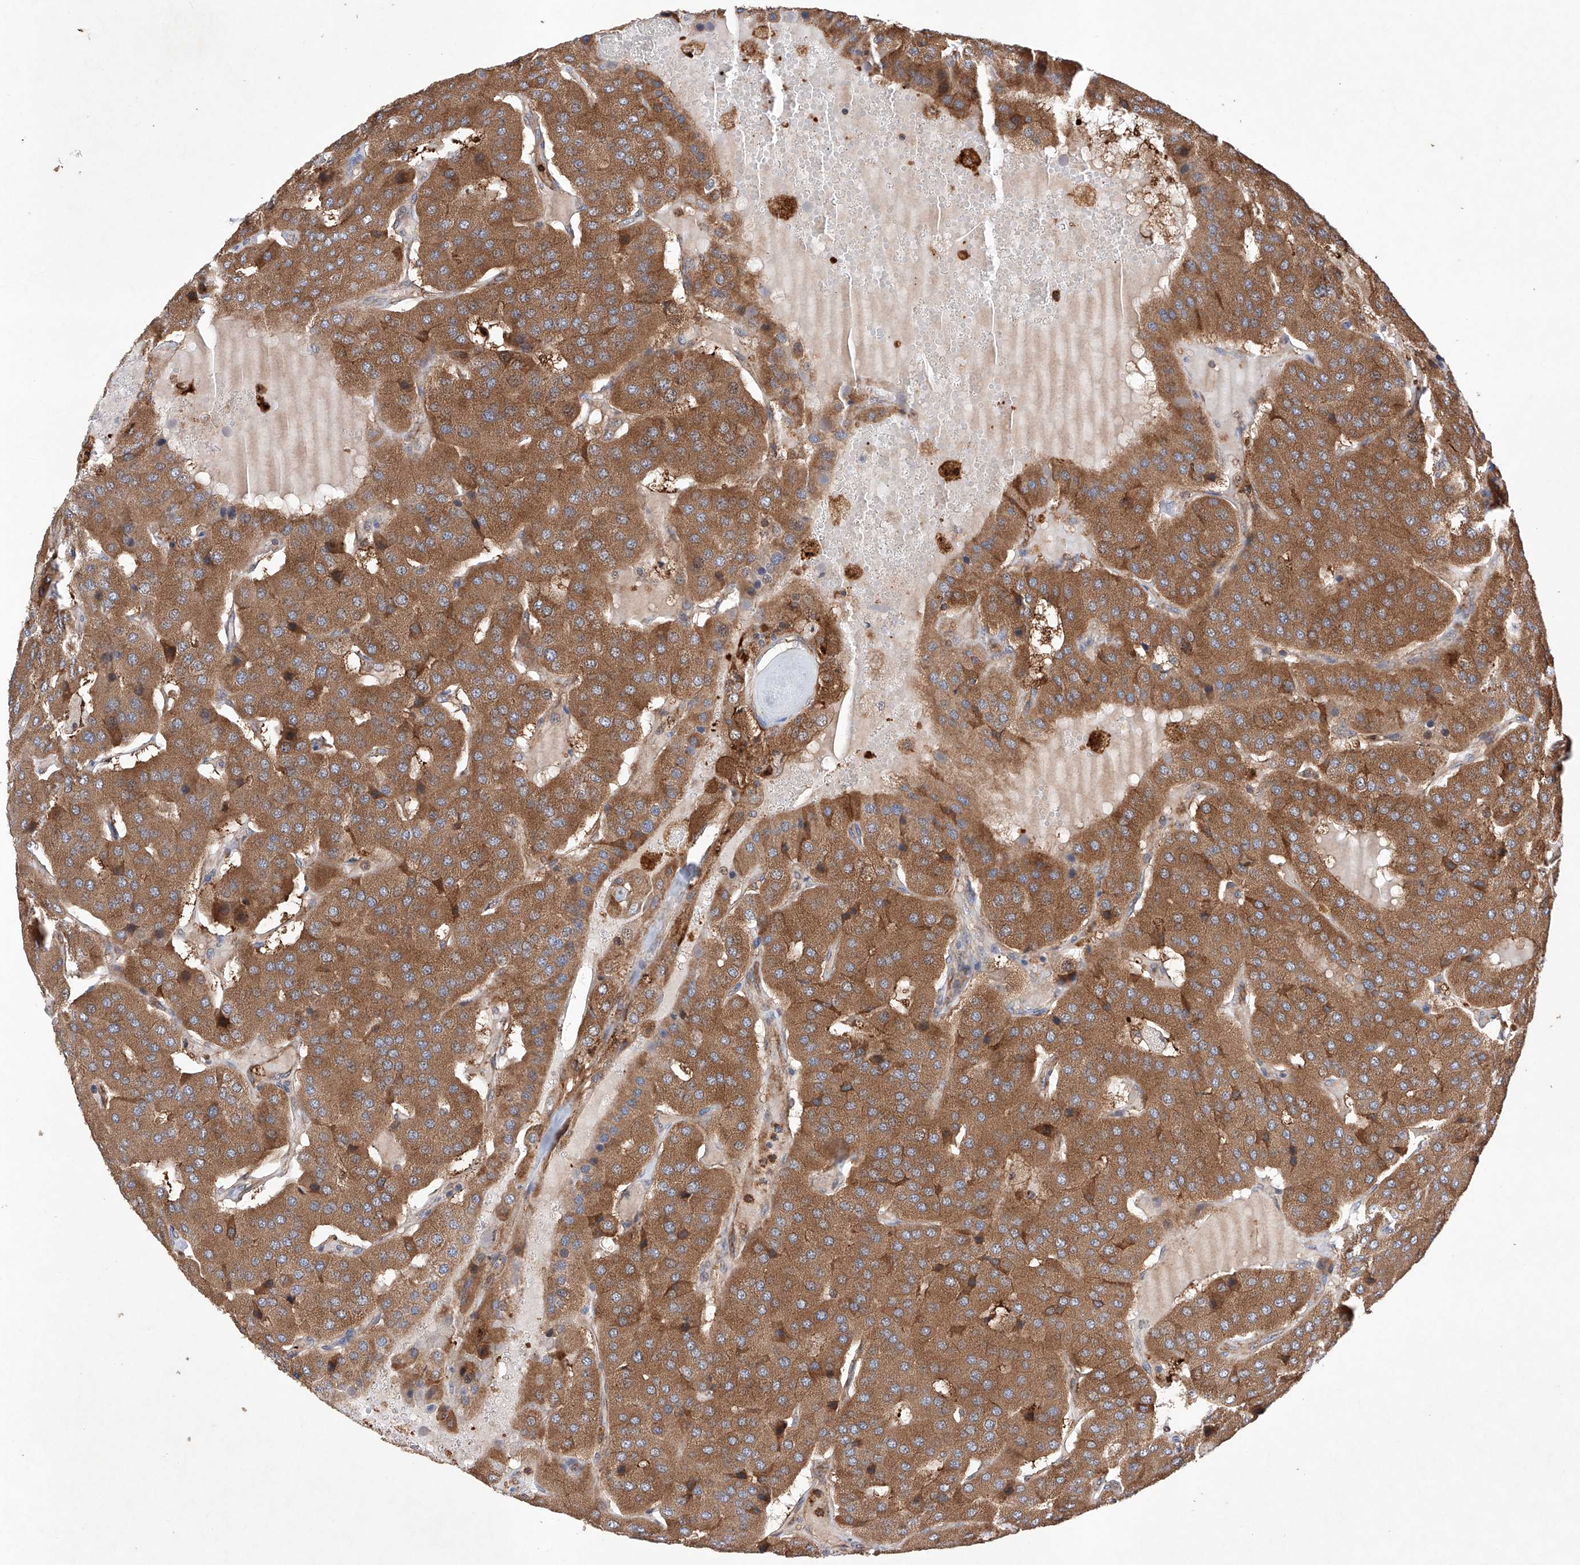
{"staining": {"intensity": "moderate", "quantity": ">75%", "location": "cytoplasmic/membranous"}, "tissue": "parathyroid gland", "cell_type": "Glandular cells", "image_type": "normal", "snomed": [{"axis": "morphology", "description": "Normal tissue, NOS"}, {"axis": "morphology", "description": "Adenoma, NOS"}, {"axis": "topography", "description": "Parathyroid gland"}], "caption": "Immunohistochemical staining of normal parathyroid gland reveals medium levels of moderate cytoplasmic/membranous positivity in about >75% of glandular cells. (IHC, brightfield microscopy, high magnification).", "gene": "TIMM23", "patient": {"sex": "female", "age": 86}}